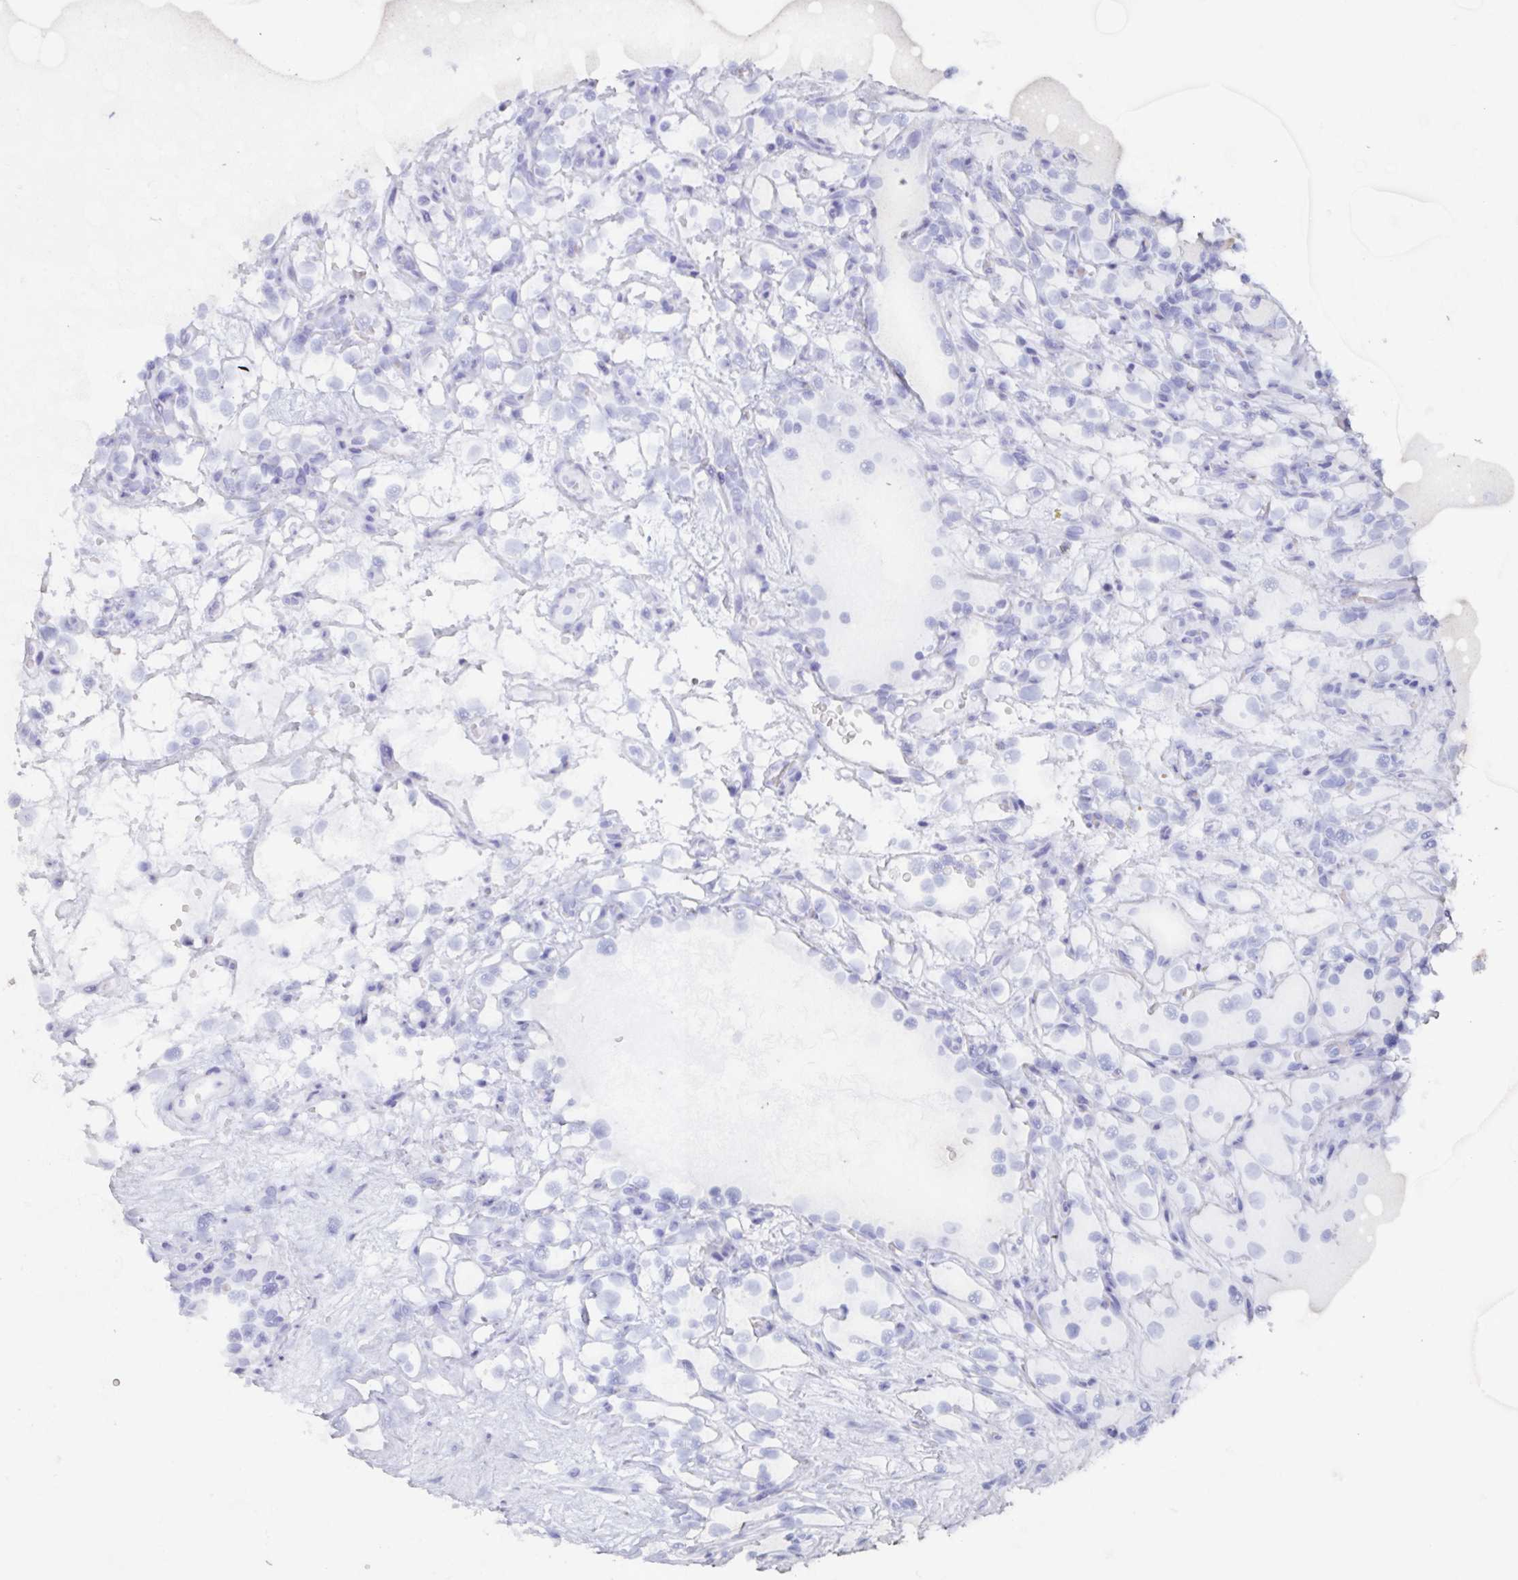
{"staining": {"intensity": "negative", "quantity": "none", "location": "none"}, "tissue": "renal cancer", "cell_type": "Tumor cells", "image_type": "cancer", "snomed": [{"axis": "morphology", "description": "Adenocarcinoma, NOS"}, {"axis": "topography", "description": "Kidney"}], "caption": "Immunohistochemistry (IHC) image of neoplastic tissue: human renal cancer (adenocarcinoma) stained with DAB demonstrates no significant protein staining in tumor cells.", "gene": "AGFG2", "patient": {"sex": "female", "age": 69}}